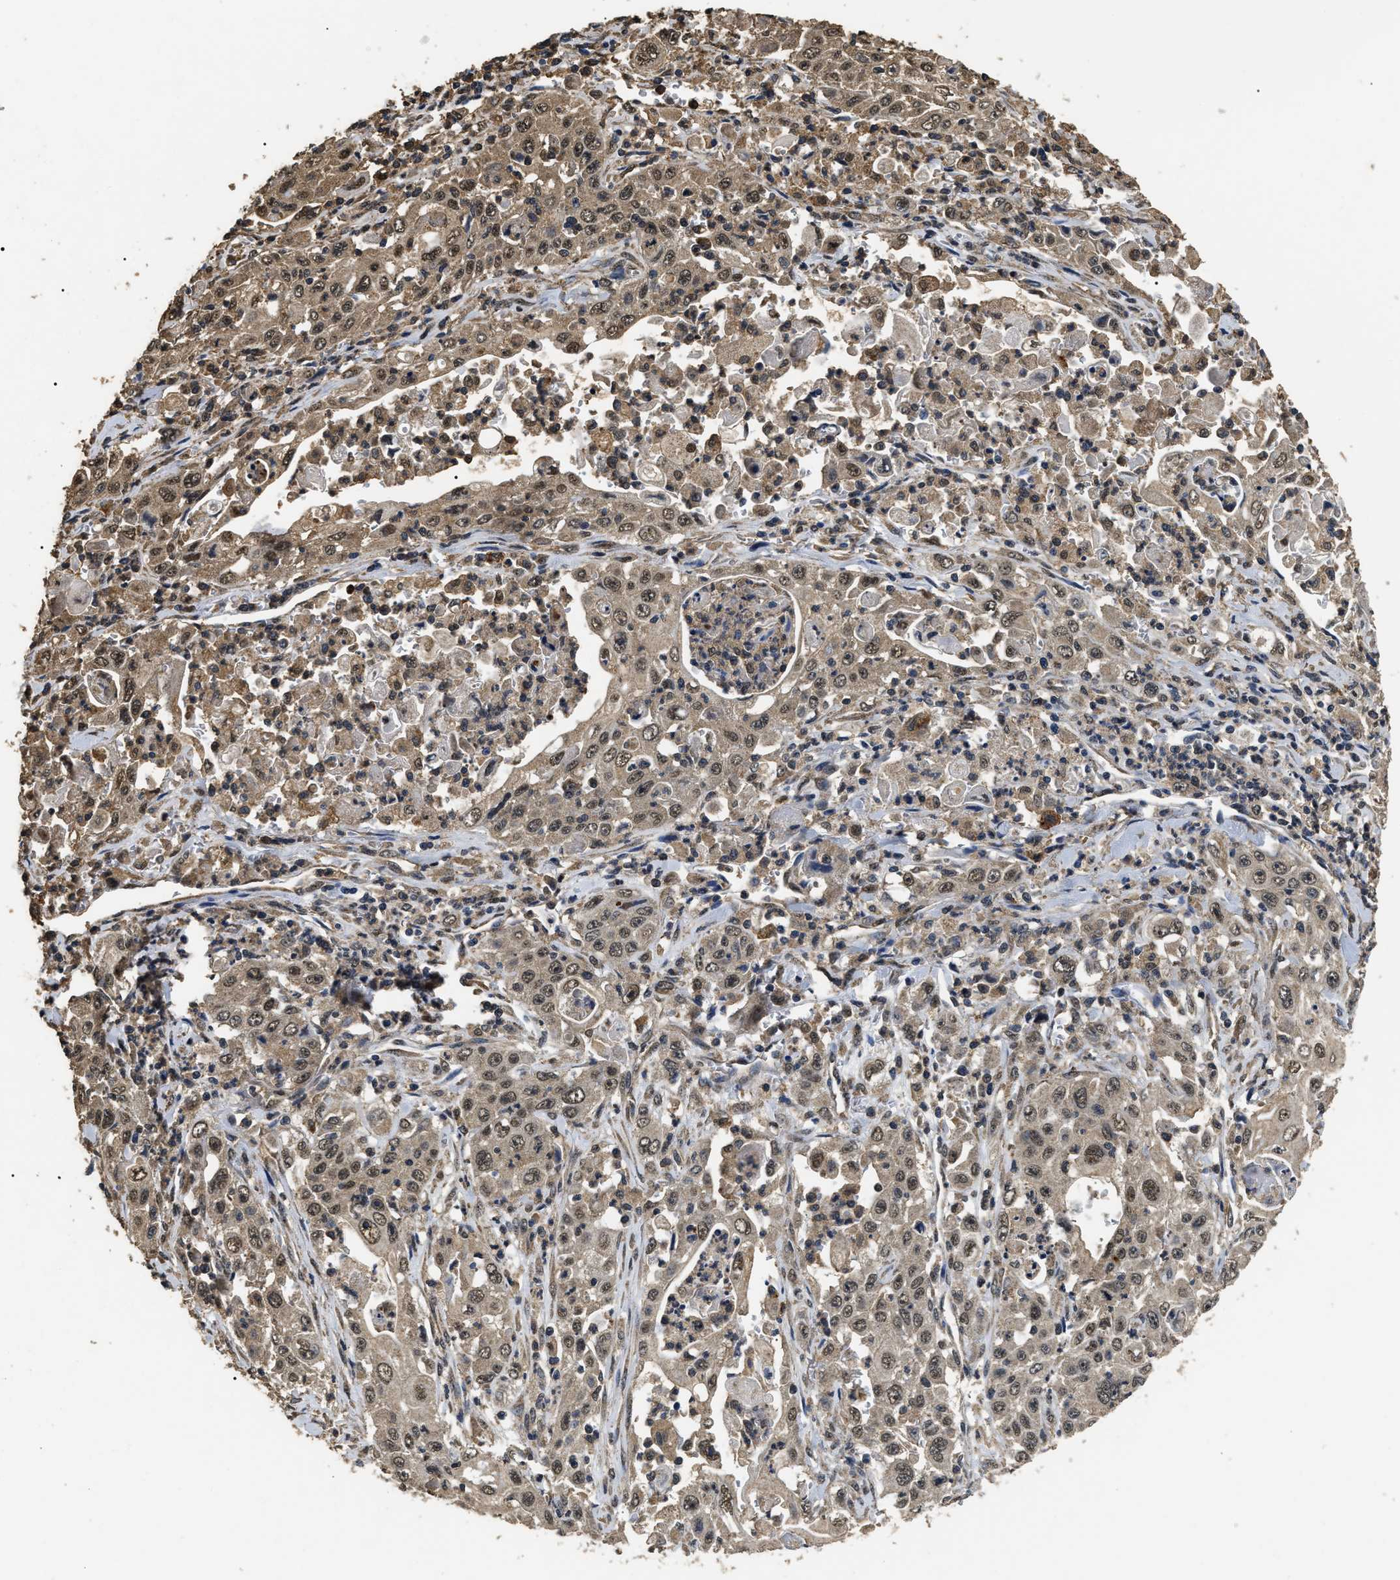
{"staining": {"intensity": "weak", "quantity": ">75%", "location": "cytoplasmic/membranous,nuclear"}, "tissue": "pancreatic cancer", "cell_type": "Tumor cells", "image_type": "cancer", "snomed": [{"axis": "morphology", "description": "Adenocarcinoma, NOS"}, {"axis": "topography", "description": "Pancreas"}], "caption": "This is an image of immunohistochemistry staining of adenocarcinoma (pancreatic), which shows weak expression in the cytoplasmic/membranous and nuclear of tumor cells.", "gene": "PSMD8", "patient": {"sex": "male", "age": 70}}